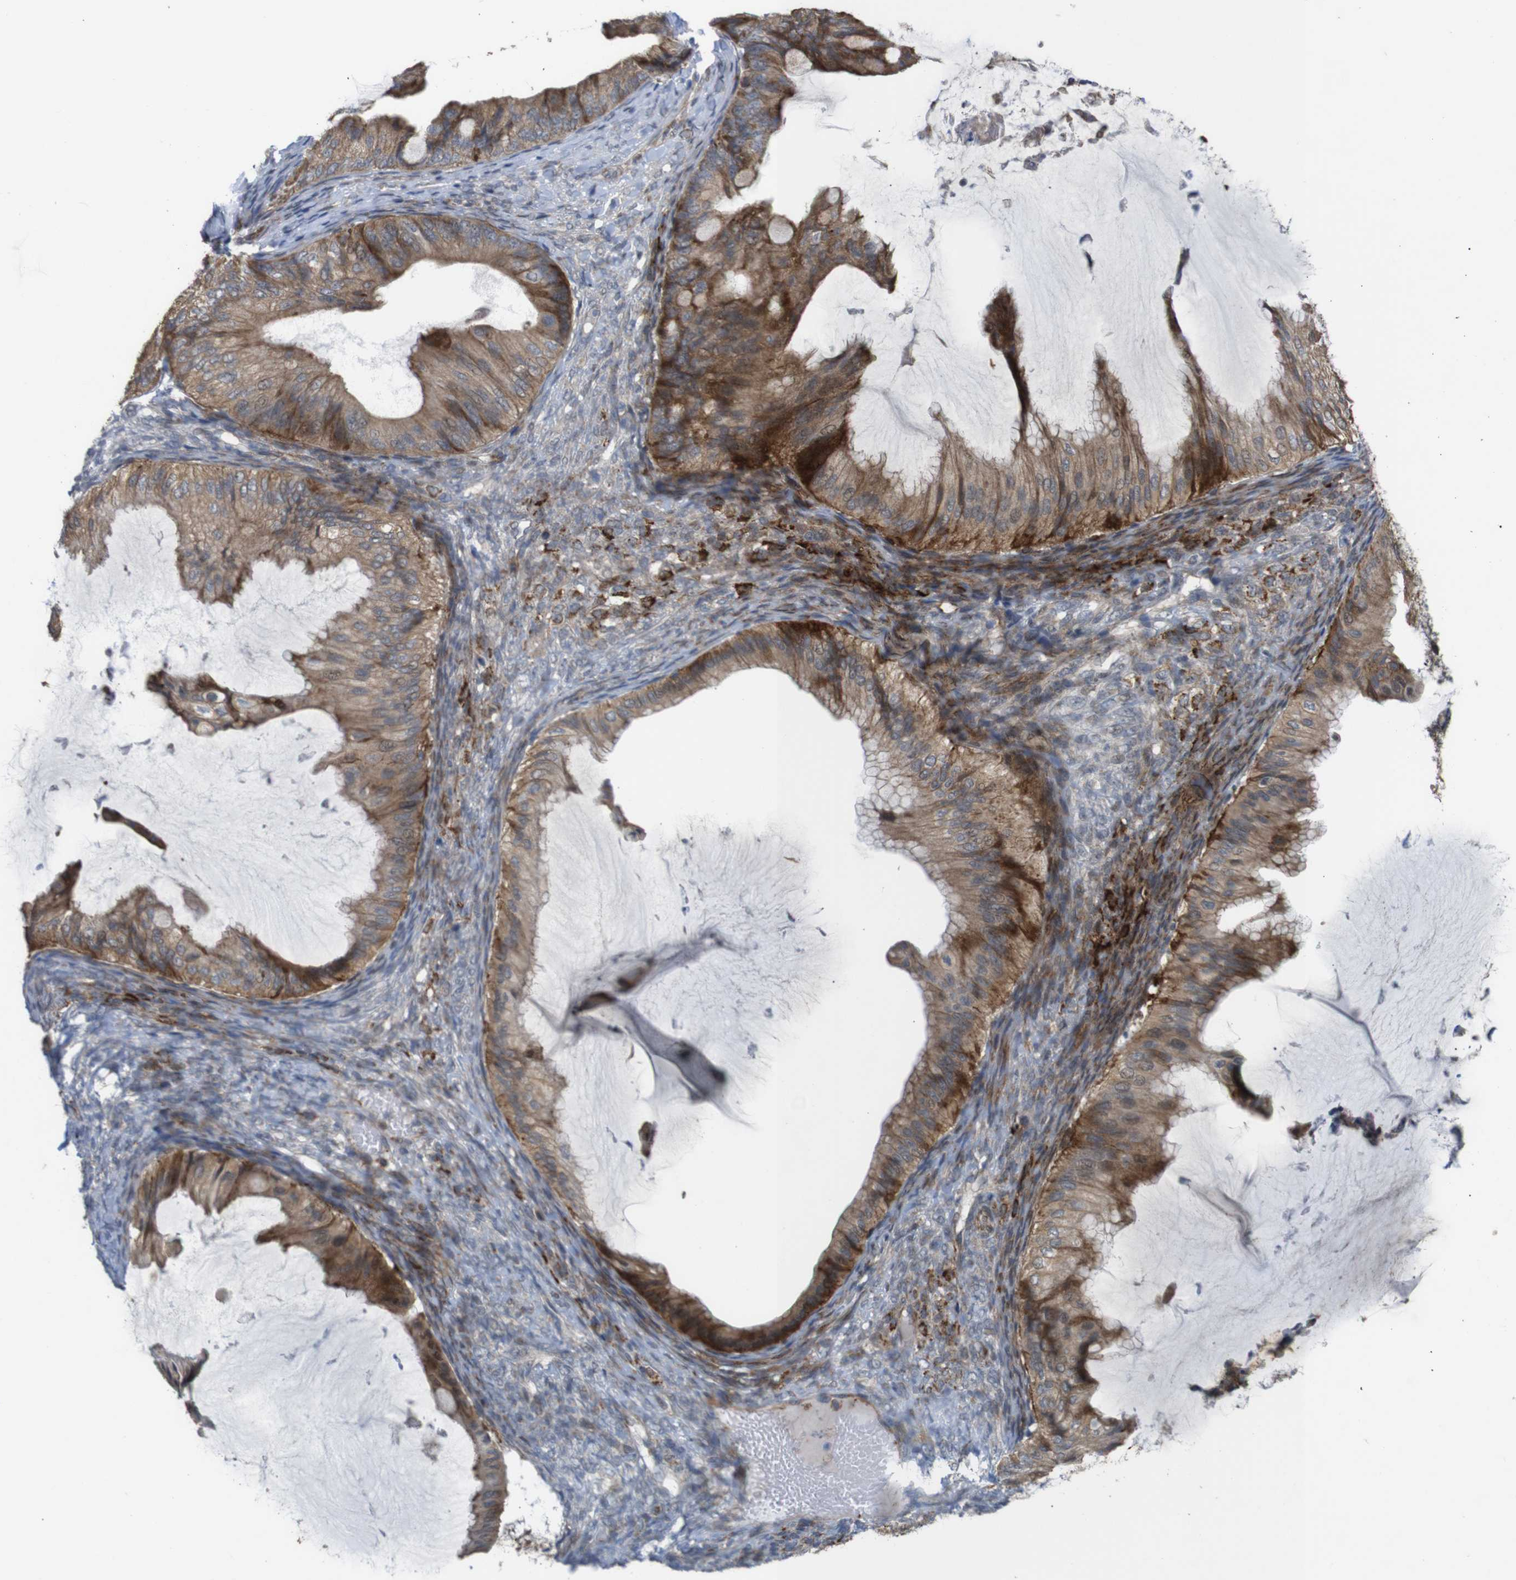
{"staining": {"intensity": "moderate", "quantity": ">75%", "location": "cytoplasmic/membranous"}, "tissue": "ovarian cancer", "cell_type": "Tumor cells", "image_type": "cancer", "snomed": [{"axis": "morphology", "description": "Cystadenocarcinoma, mucinous, NOS"}, {"axis": "topography", "description": "Ovary"}], "caption": "A brown stain labels moderate cytoplasmic/membranous expression of a protein in ovarian cancer (mucinous cystadenocarcinoma) tumor cells.", "gene": "ATP7B", "patient": {"sex": "female", "age": 61}}